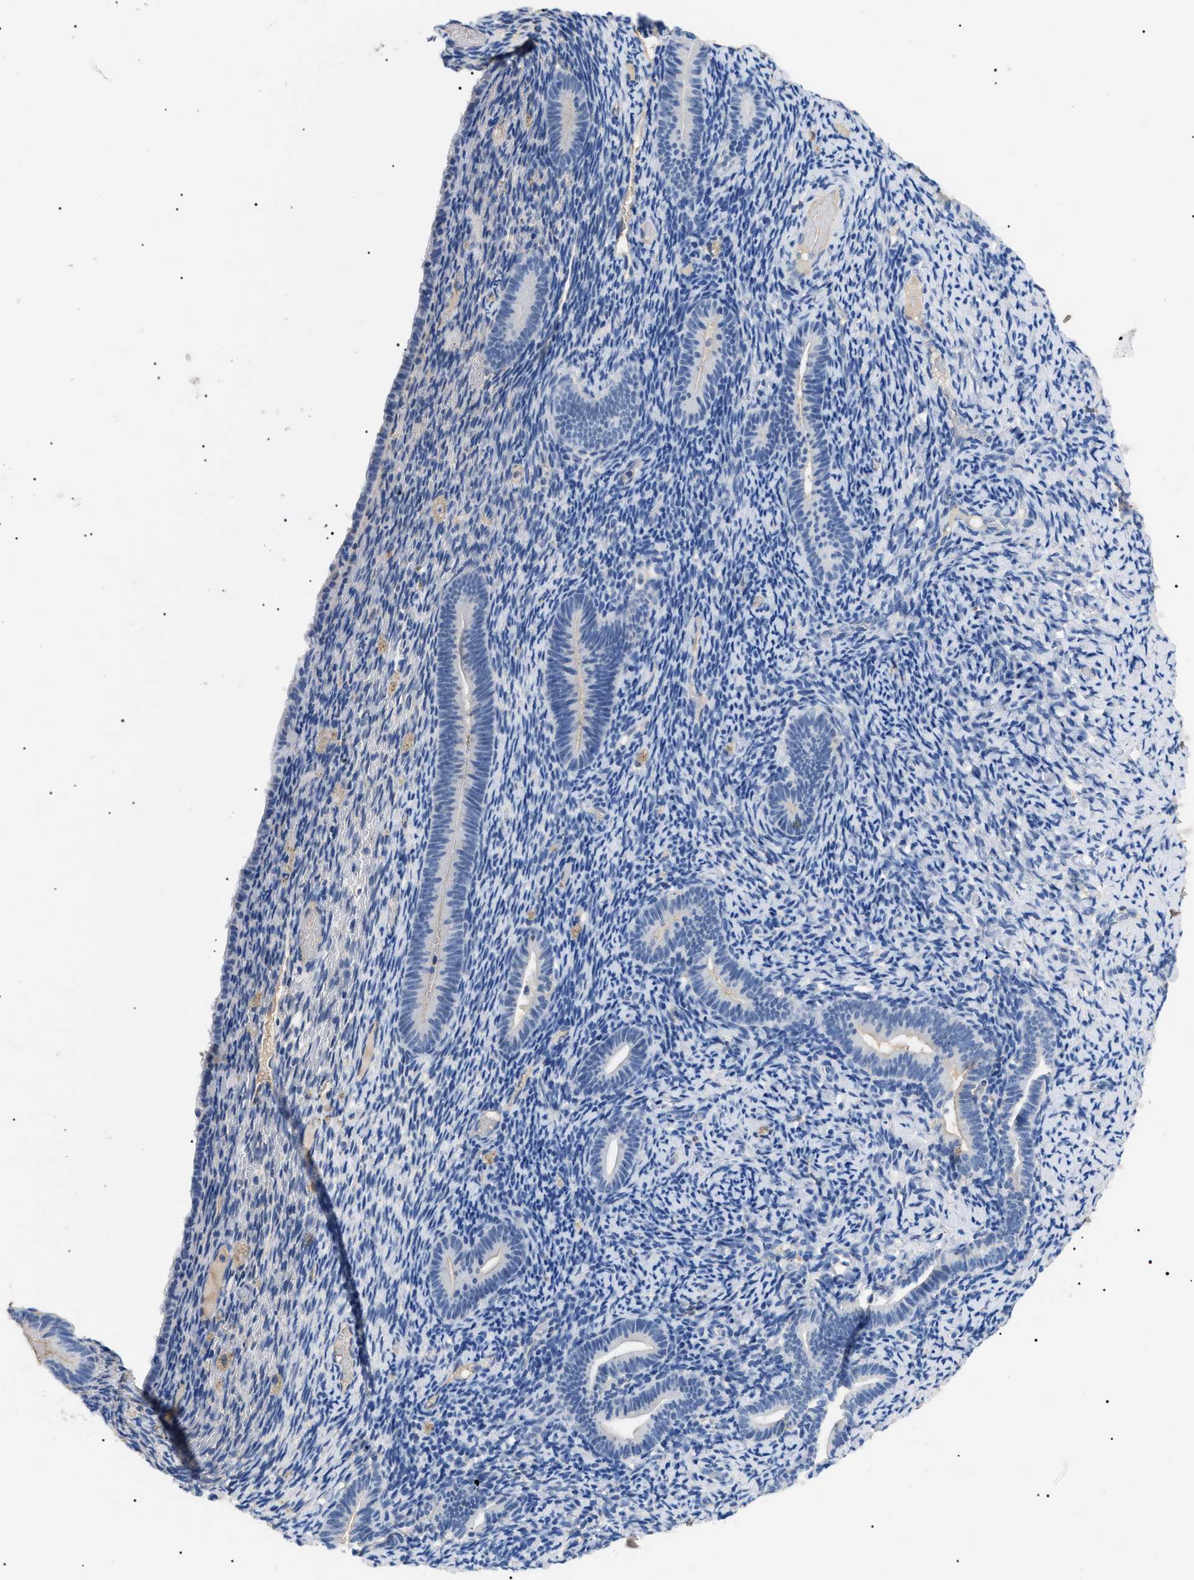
{"staining": {"intensity": "negative", "quantity": "none", "location": "none"}, "tissue": "endometrium", "cell_type": "Cells in endometrial stroma", "image_type": "normal", "snomed": [{"axis": "morphology", "description": "Normal tissue, NOS"}, {"axis": "topography", "description": "Endometrium"}], "caption": "This image is of normal endometrium stained with immunohistochemistry (IHC) to label a protein in brown with the nuclei are counter-stained blue. There is no expression in cells in endometrial stroma. Nuclei are stained in blue.", "gene": "PRRT2", "patient": {"sex": "female", "age": 51}}